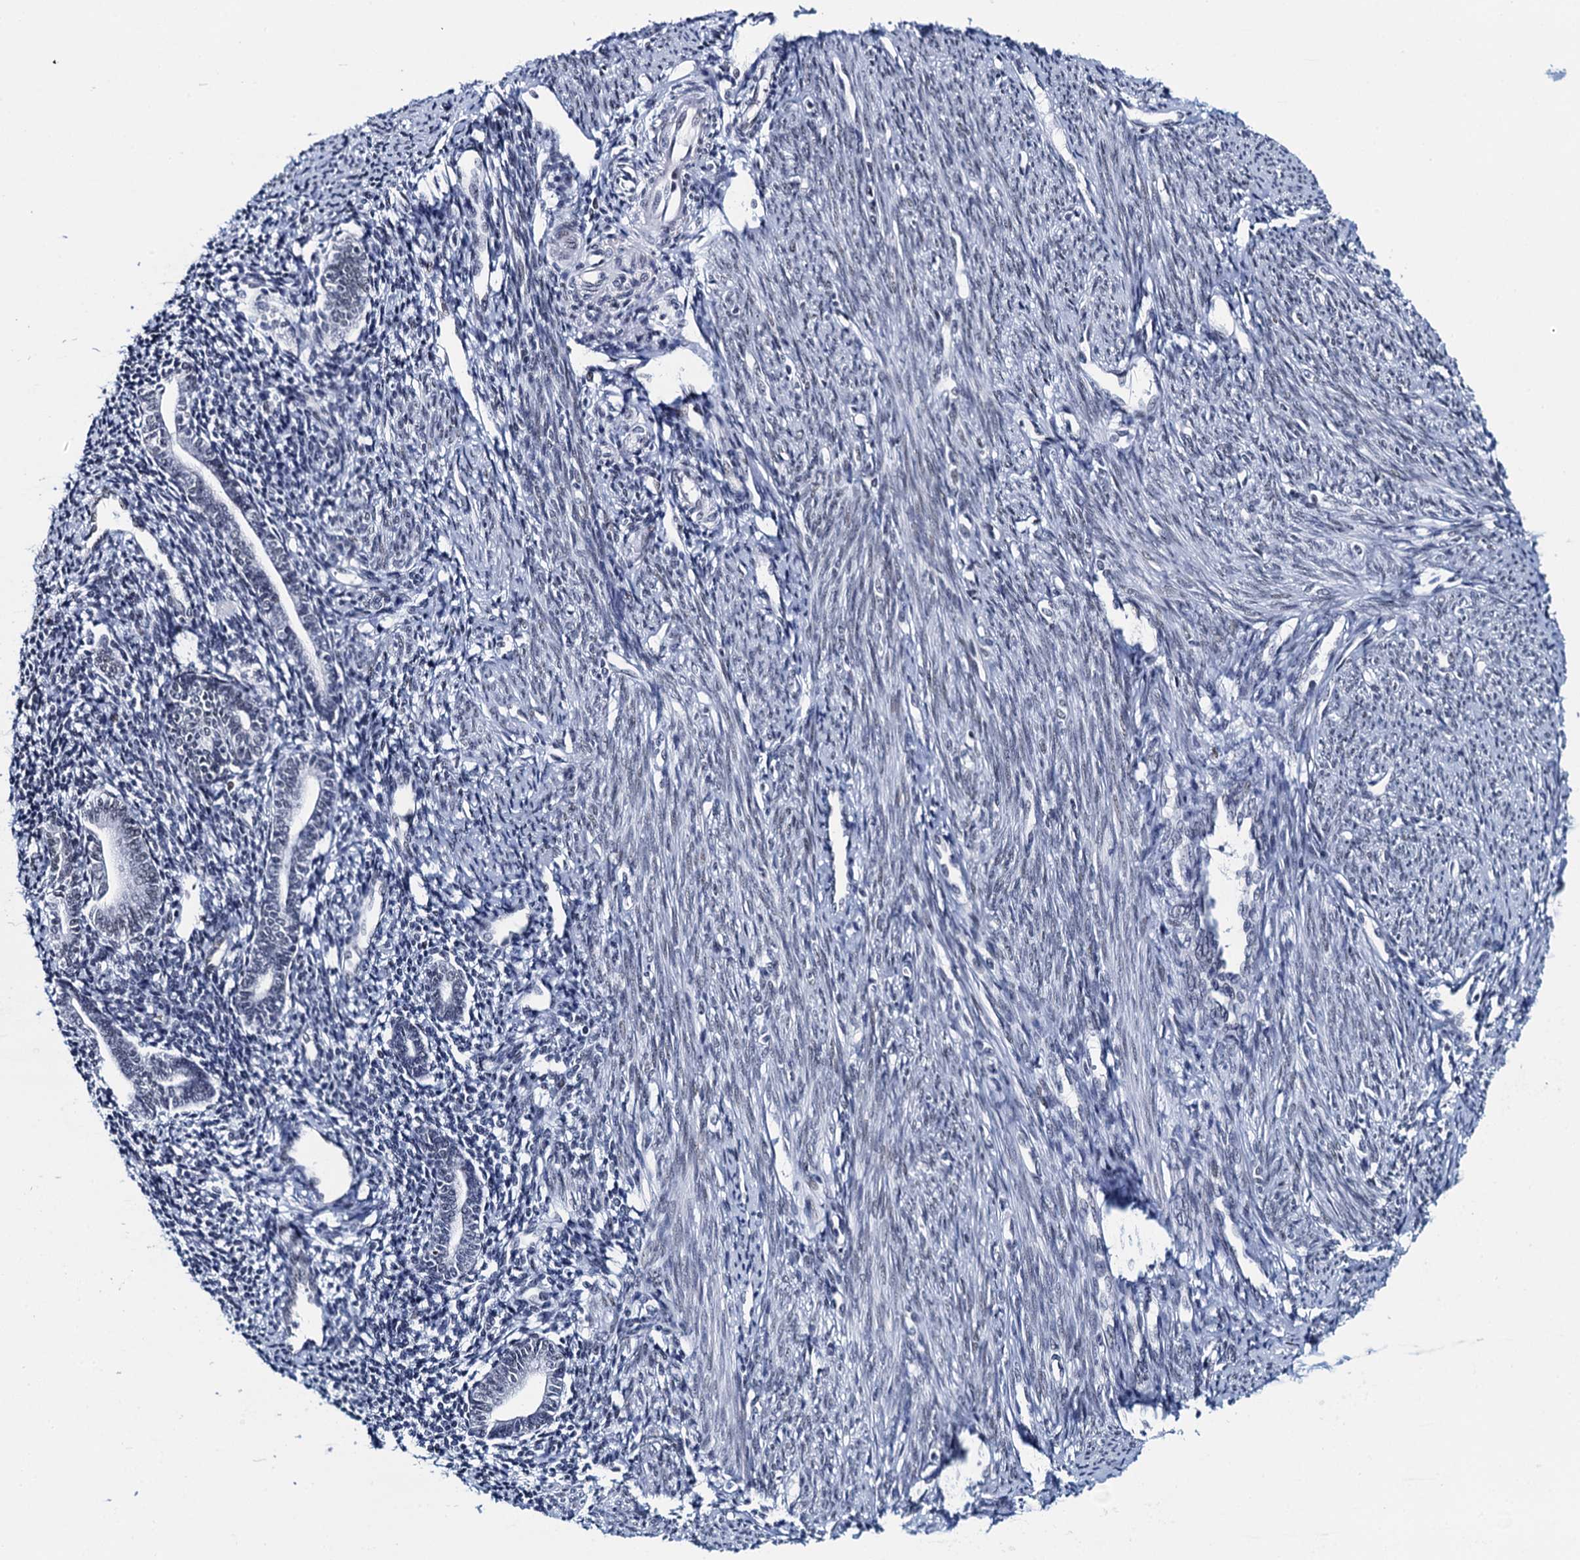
{"staining": {"intensity": "weak", "quantity": "<25%", "location": "nuclear"}, "tissue": "endometrium", "cell_type": "Cells in endometrial stroma", "image_type": "normal", "snomed": [{"axis": "morphology", "description": "Normal tissue, NOS"}, {"axis": "topography", "description": "Endometrium"}], "caption": "A high-resolution photomicrograph shows immunohistochemistry staining of benign endometrium, which displays no significant staining in cells in endometrial stroma. Brightfield microscopy of immunohistochemistry stained with DAB (brown) and hematoxylin (blue), captured at high magnification.", "gene": "HNRNPUL2", "patient": {"sex": "female", "age": 56}}